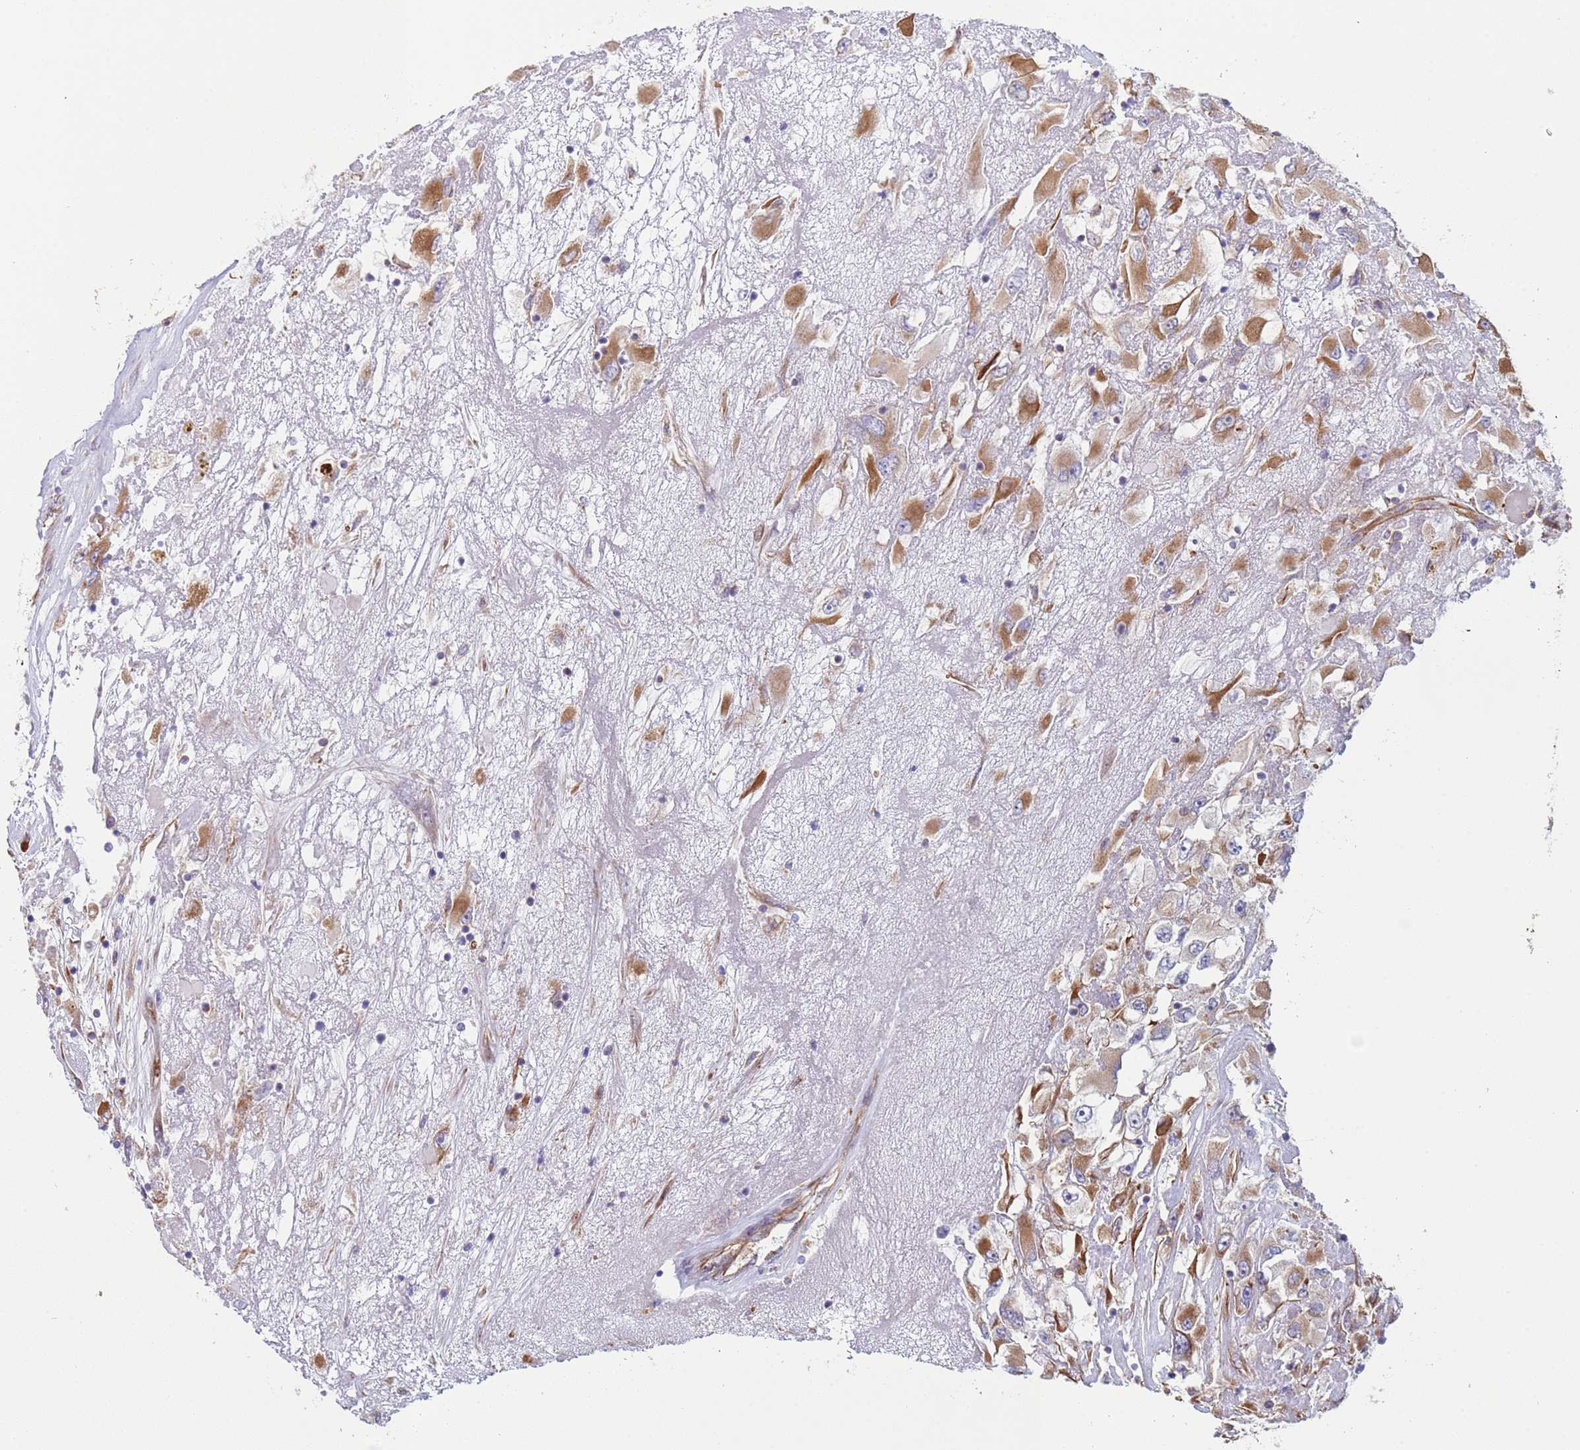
{"staining": {"intensity": "moderate", "quantity": ">75%", "location": "cytoplasmic/membranous"}, "tissue": "renal cancer", "cell_type": "Tumor cells", "image_type": "cancer", "snomed": [{"axis": "morphology", "description": "Adenocarcinoma, NOS"}, {"axis": "topography", "description": "Kidney"}], "caption": "About >75% of tumor cells in renal adenocarcinoma reveal moderate cytoplasmic/membranous protein staining as visualized by brown immunohistochemical staining.", "gene": "NUDT12", "patient": {"sex": "female", "age": 52}}